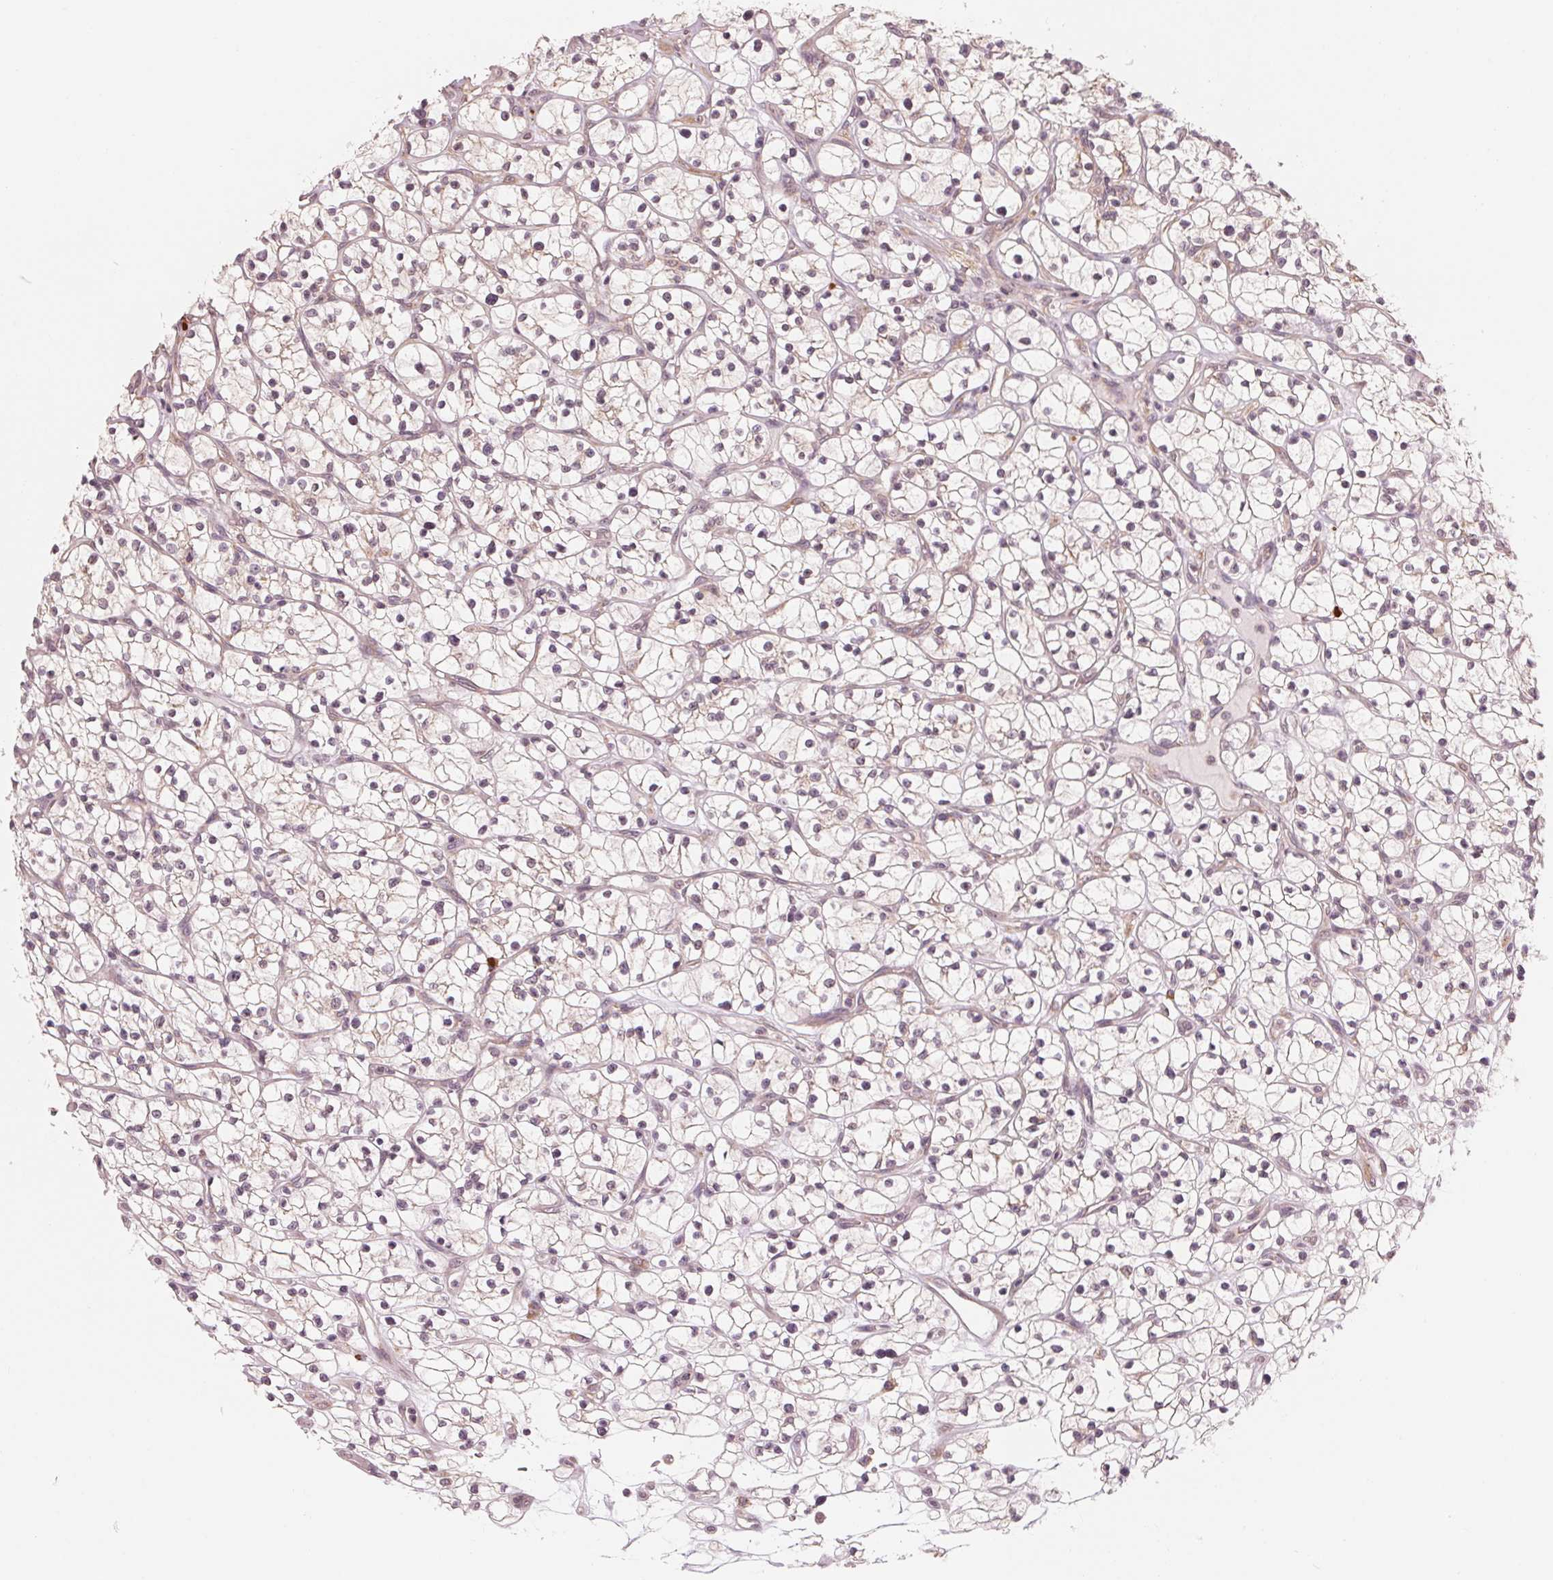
{"staining": {"intensity": "negative", "quantity": "none", "location": "none"}, "tissue": "renal cancer", "cell_type": "Tumor cells", "image_type": "cancer", "snomed": [{"axis": "morphology", "description": "Adenocarcinoma, NOS"}, {"axis": "topography", "description": "Kidney"}], "caption": "Tumor cells show no significant protein staining in renal cancer. The staining was performed using DAB to visualize the protein expression in brown, while the nuclei were stained in blue with hematoxylin (Magnification: 20x).", "gene": "GIGYF2", "patient": {"sex": "female", "age": 64}}